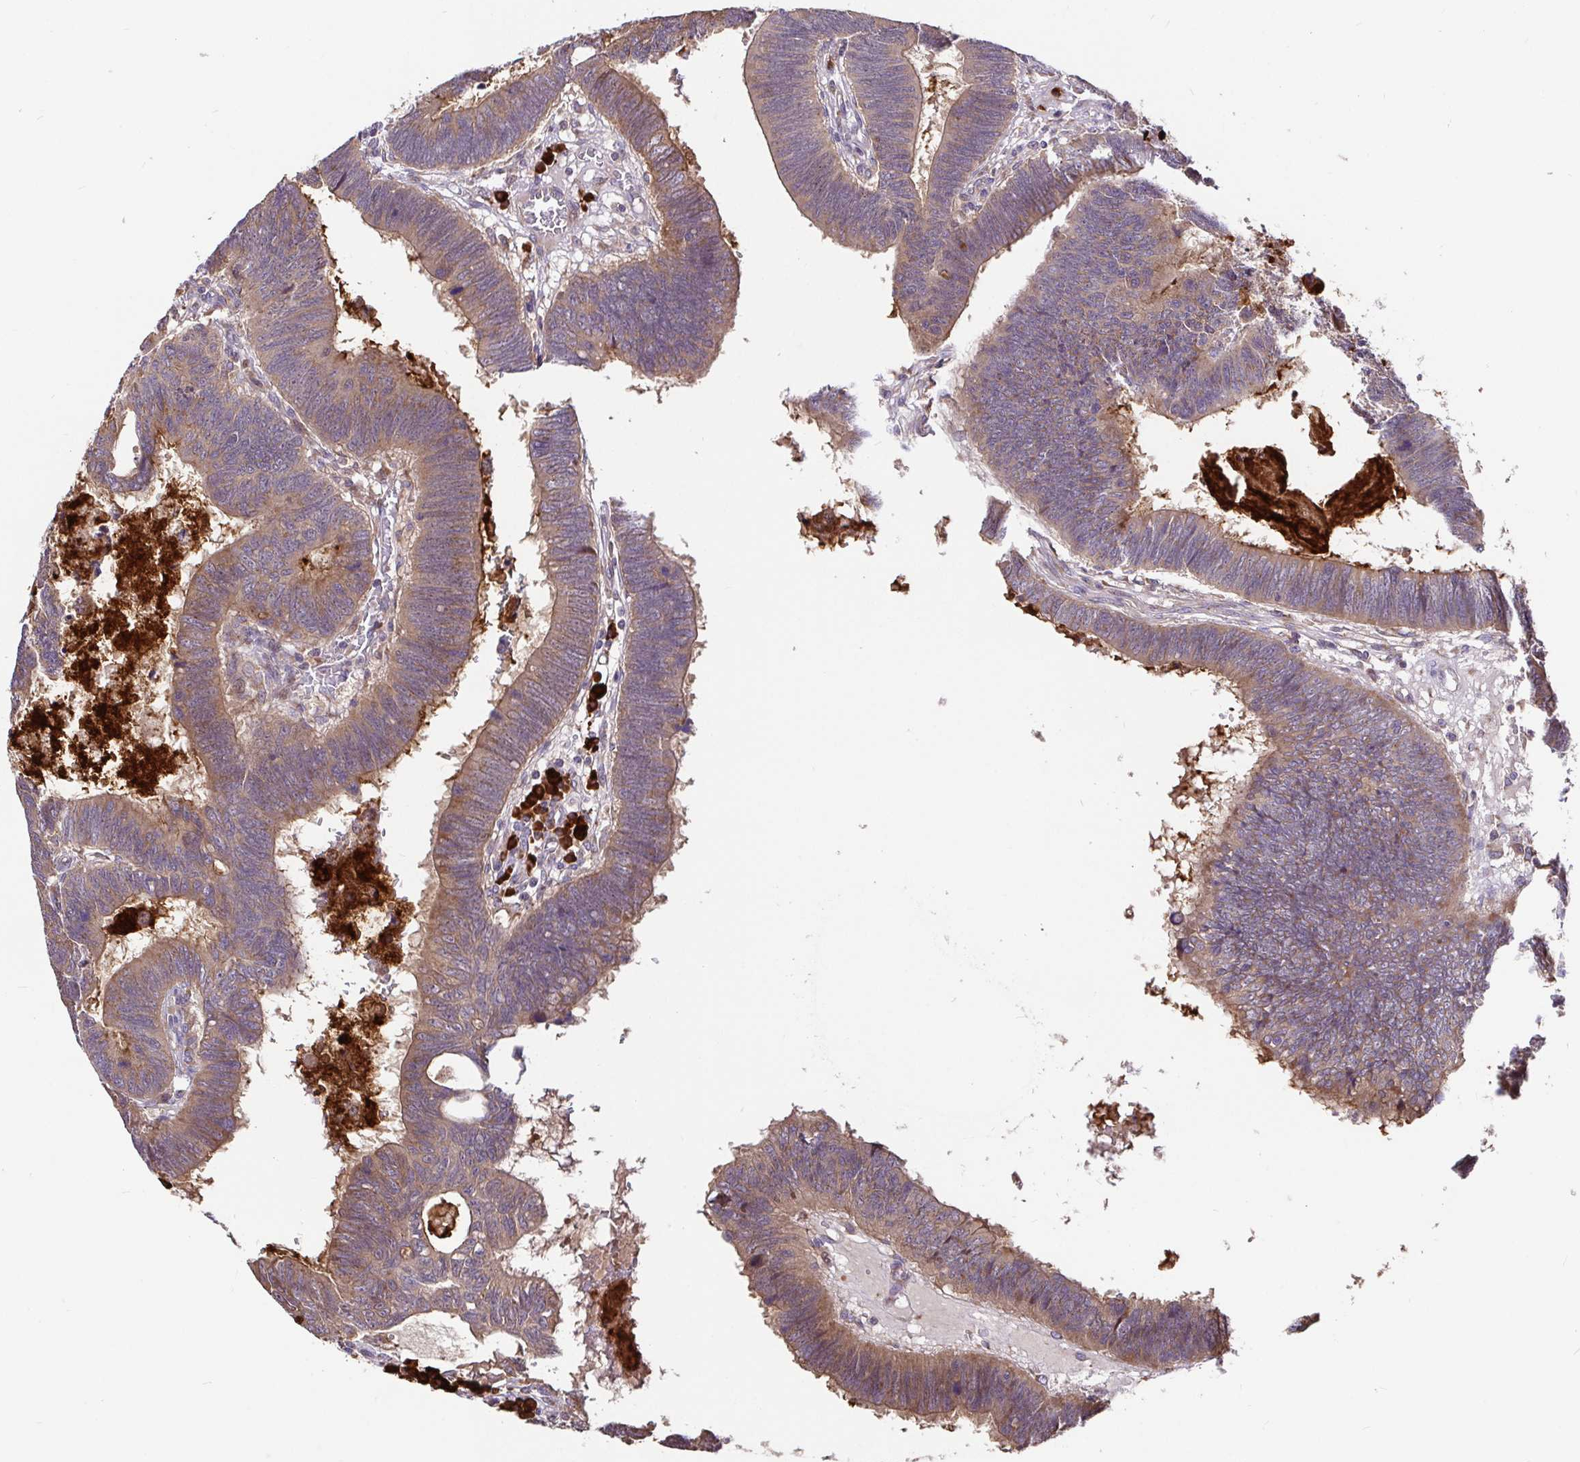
{"staining": {"intensity": "moderate", "quantity": ">75%", "location": "cytoplasmic/membranous"}, "tissue": "colorectal cancer", "cell_type": "Tumor cells", "image_type": "cancer", "snomed": [{"axis": "morphology", "description": "Adenocarcinoma, NOS"}, {"axis": "topography", "description": "Colon"}], "caption": "Colorectal cancer stained for a protein reveals moderate cytoplasmic/membranous positivity in tumor cells.", "gene": "ELP1", "patient": {"sex": "male", "age": 62}}